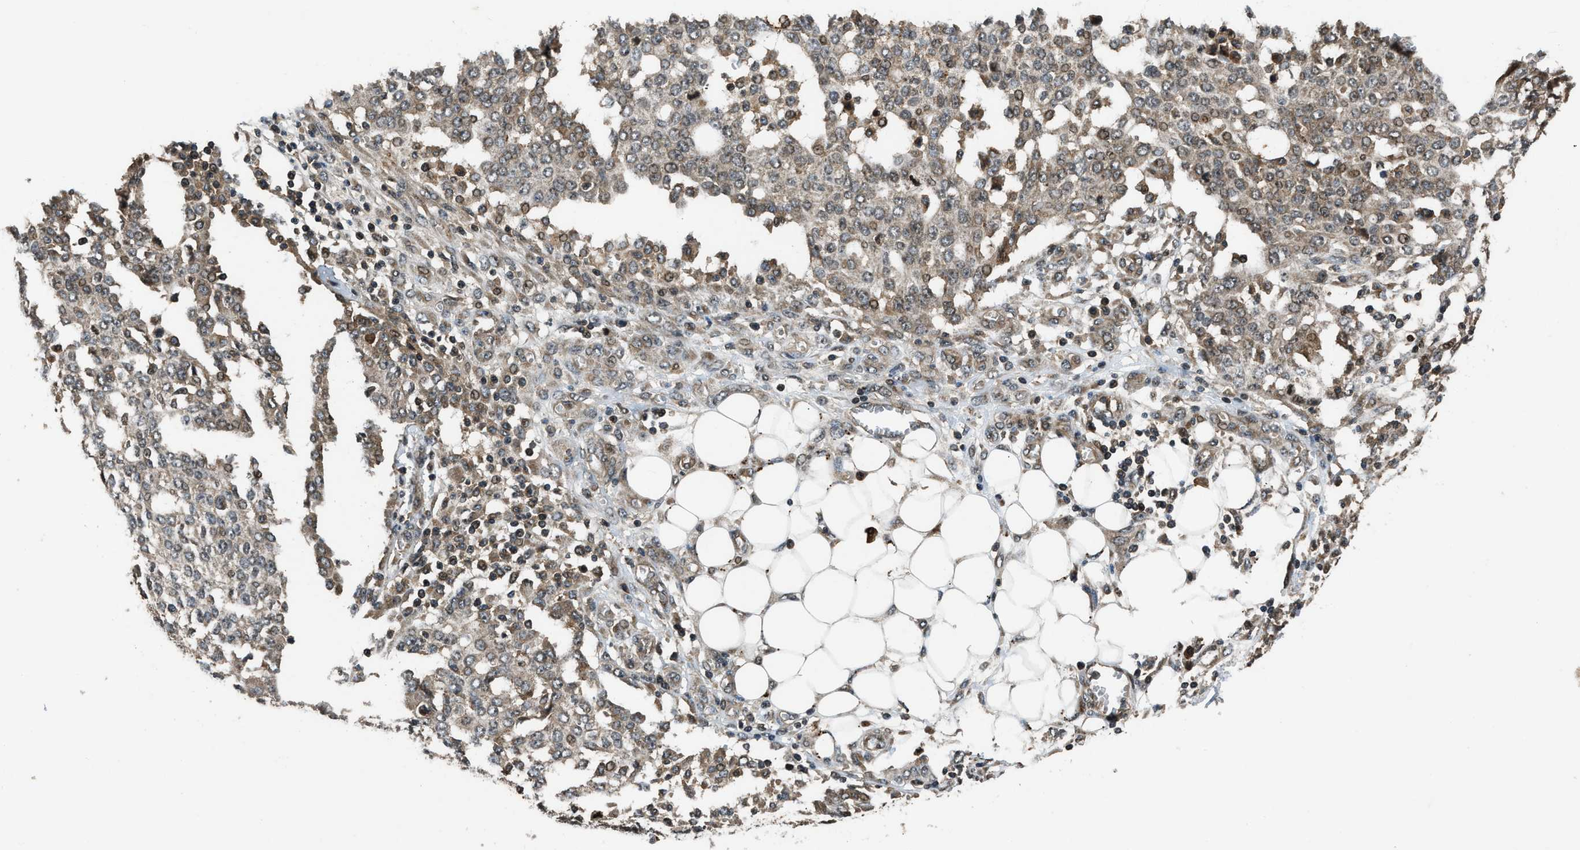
{"staining": {"intensity": "moderate", "quantity": ">75%", "location": "cytoplasmic/membranous"}, "tissue": "ovarian cancer", "cell_type": "Tumor cells", "image_type": "cancer", "snomed": [{"axis": "morphology", "description": "Cystadenocarcinoma, serous, NOS"}, {"axis": "topography", "description": "Soft tissue"}, {"axis": "topography", "description": "Ovary"}], "caption": "DAB (3,3'-diaminobenzidine) immunohistochemical staining of ovarian cancer displays moderate cytoplasmic/membranous protein expression in approximately >75% of tumor cells. (IHC, brightfield microscopy, high magnification).", "gene": "RPS6KB1", "patient": {"sex": "female", "age": 57}}